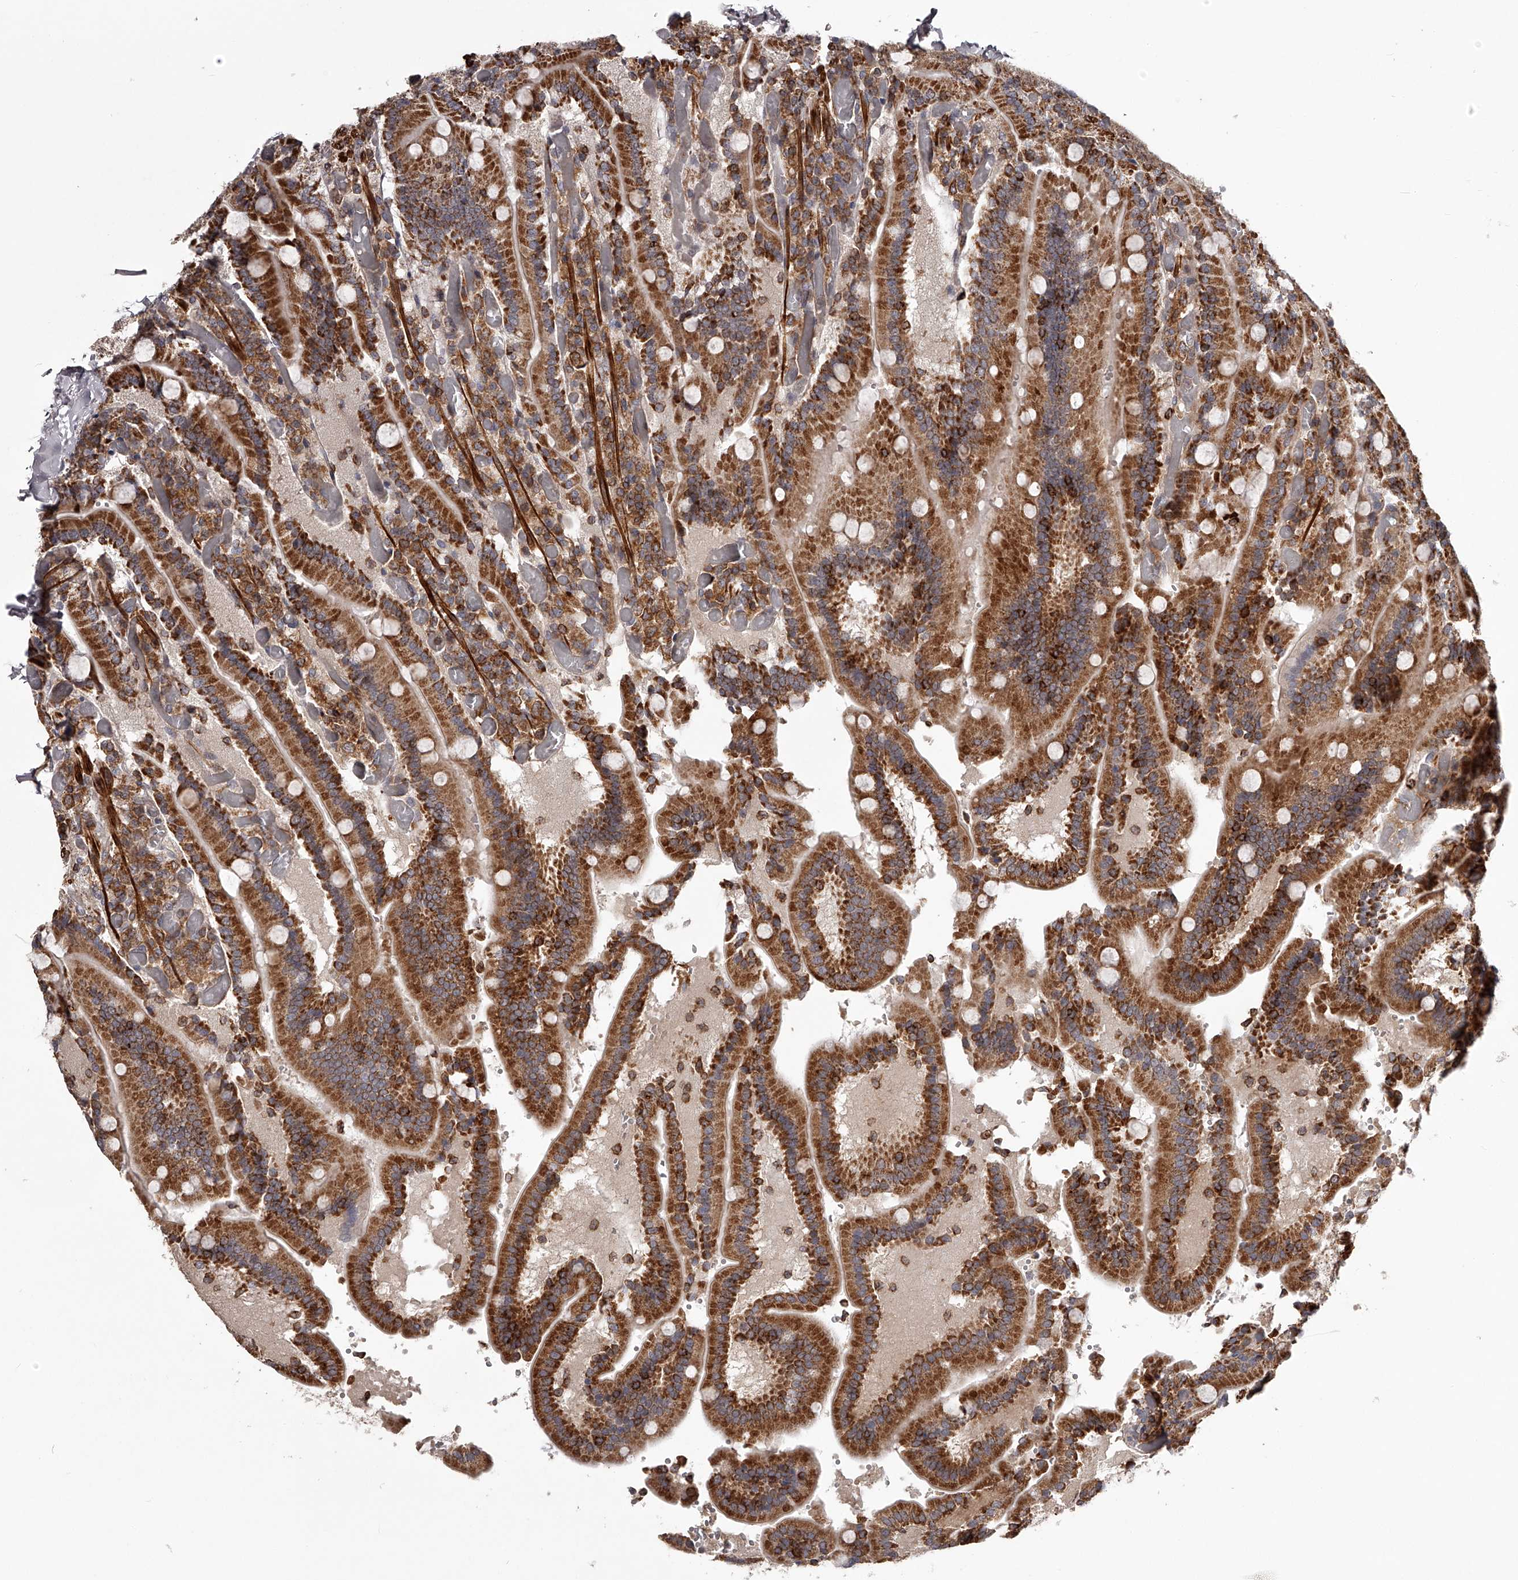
{"staining": {"intensity": "strong", "quantity": ">75%", "location": "cytoplasmic/membranous"}, "tissue": "duodenum", "cell_type": "Glandular cells", "image_type": "normal", "snomed": [{"axis": "morphology", "description": "Normal tissue, NOS"}, {"axis": "topography", "description": "Duodenum"}], "caption": "Immunohistochemistry (IHC) micrograph of benign duodenum: human duodenum stained using immunohistochemistry (IHC) displays high levels of strong protein expression localized specifically in the cytoplasmic/membranous of glandular cells, appearing as a cytoplasmic/membranous brown color.", "gene": "RRP36", "patient": {"sex": "female", "age": 62}}